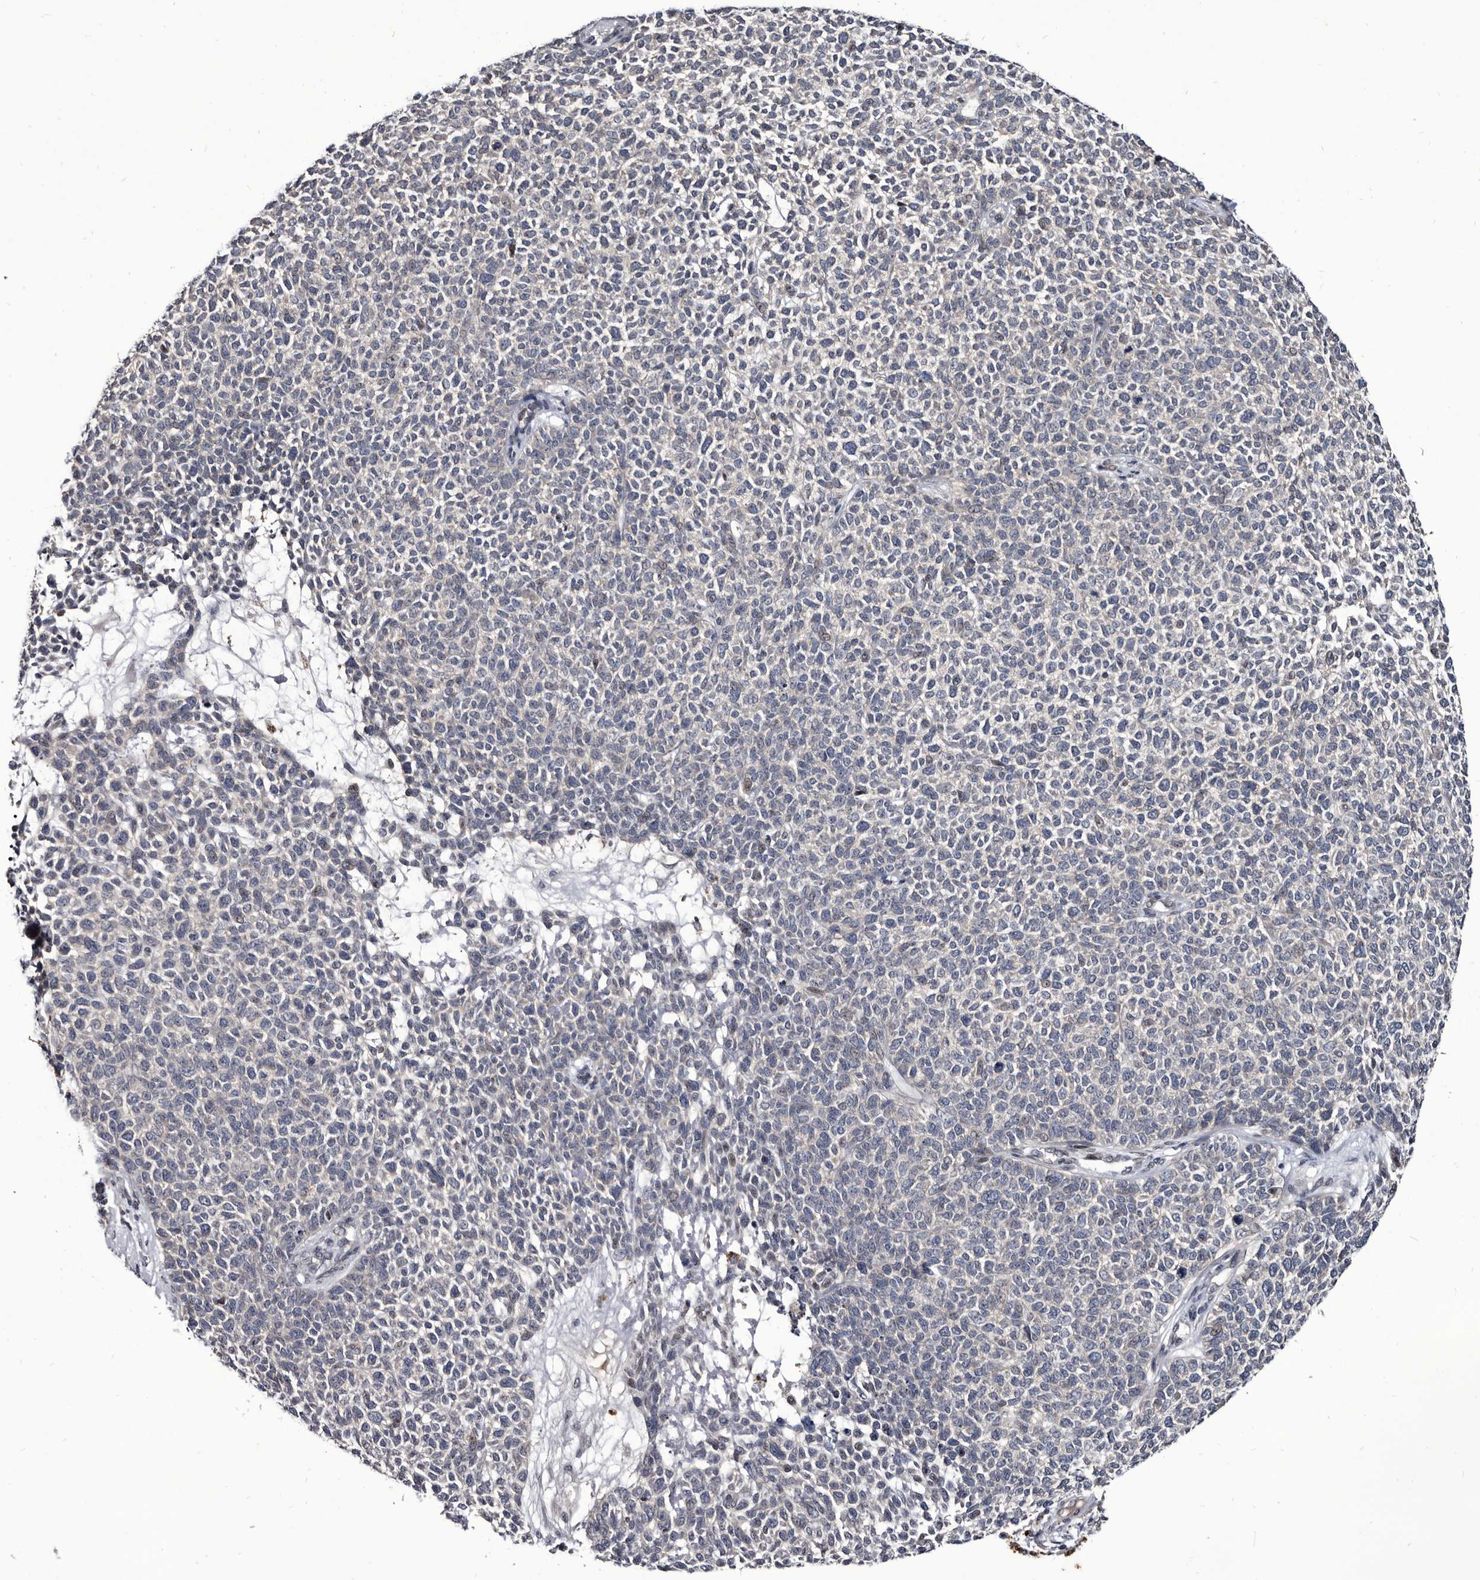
{"staining": {"intensity": "negative", "quantity": "none", "location": "none"}, "tissue": "skin cancer", "cell_type": "Tumor cells", "image_type": "cancer", "snomed": [{"axis": "morphology", "description": "Basal cell carcinoma"}, {"axis": "topography", "description": "Skin"}], "caption": "Skin cancer (basal cell carcinoma) was stained to show a protein in brown. There is no significant staining in tumor cells.", "gene": "PROM1", "patient": {"sex": "female", "age": 84}}